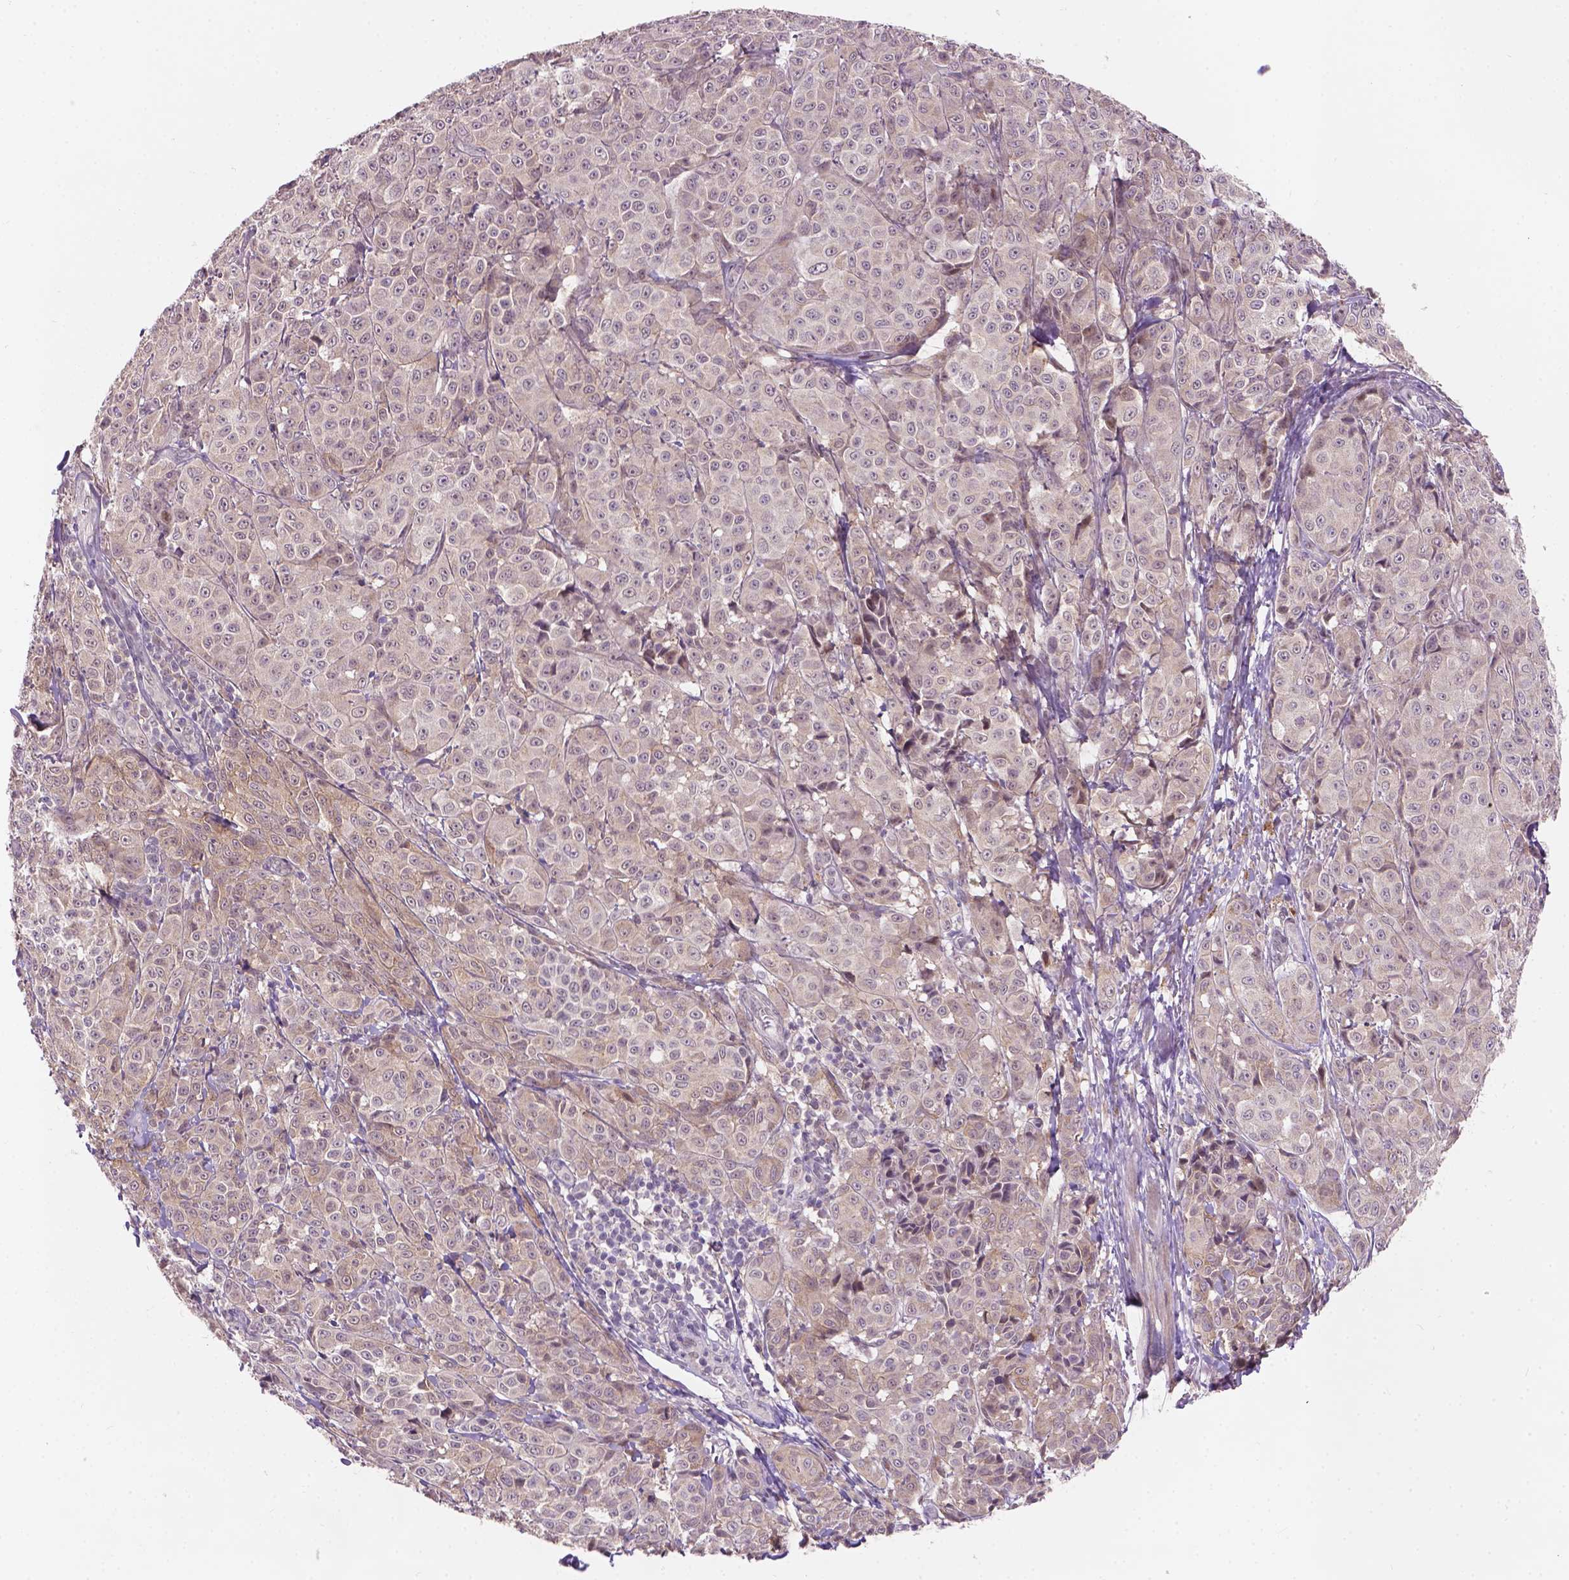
{"staining": {"intensity": "negative", "quantity": "none", "location": "none"}, "tissue": "melanoma", "cell_type": "Tumor cells", "image_type": "cancer", "snomed": [{"axis": "morphology", "description": "Malignant melanoma, NOS"}, {"axis": "topography", "description": "Skin"}], "caption": "Human melanoma stained for a protein using immunohistochemistry (IHC) exhibits no expression in tumor cells.", "gene": "GXYLT2", "patient": {"sex": "male", "age": 89}}